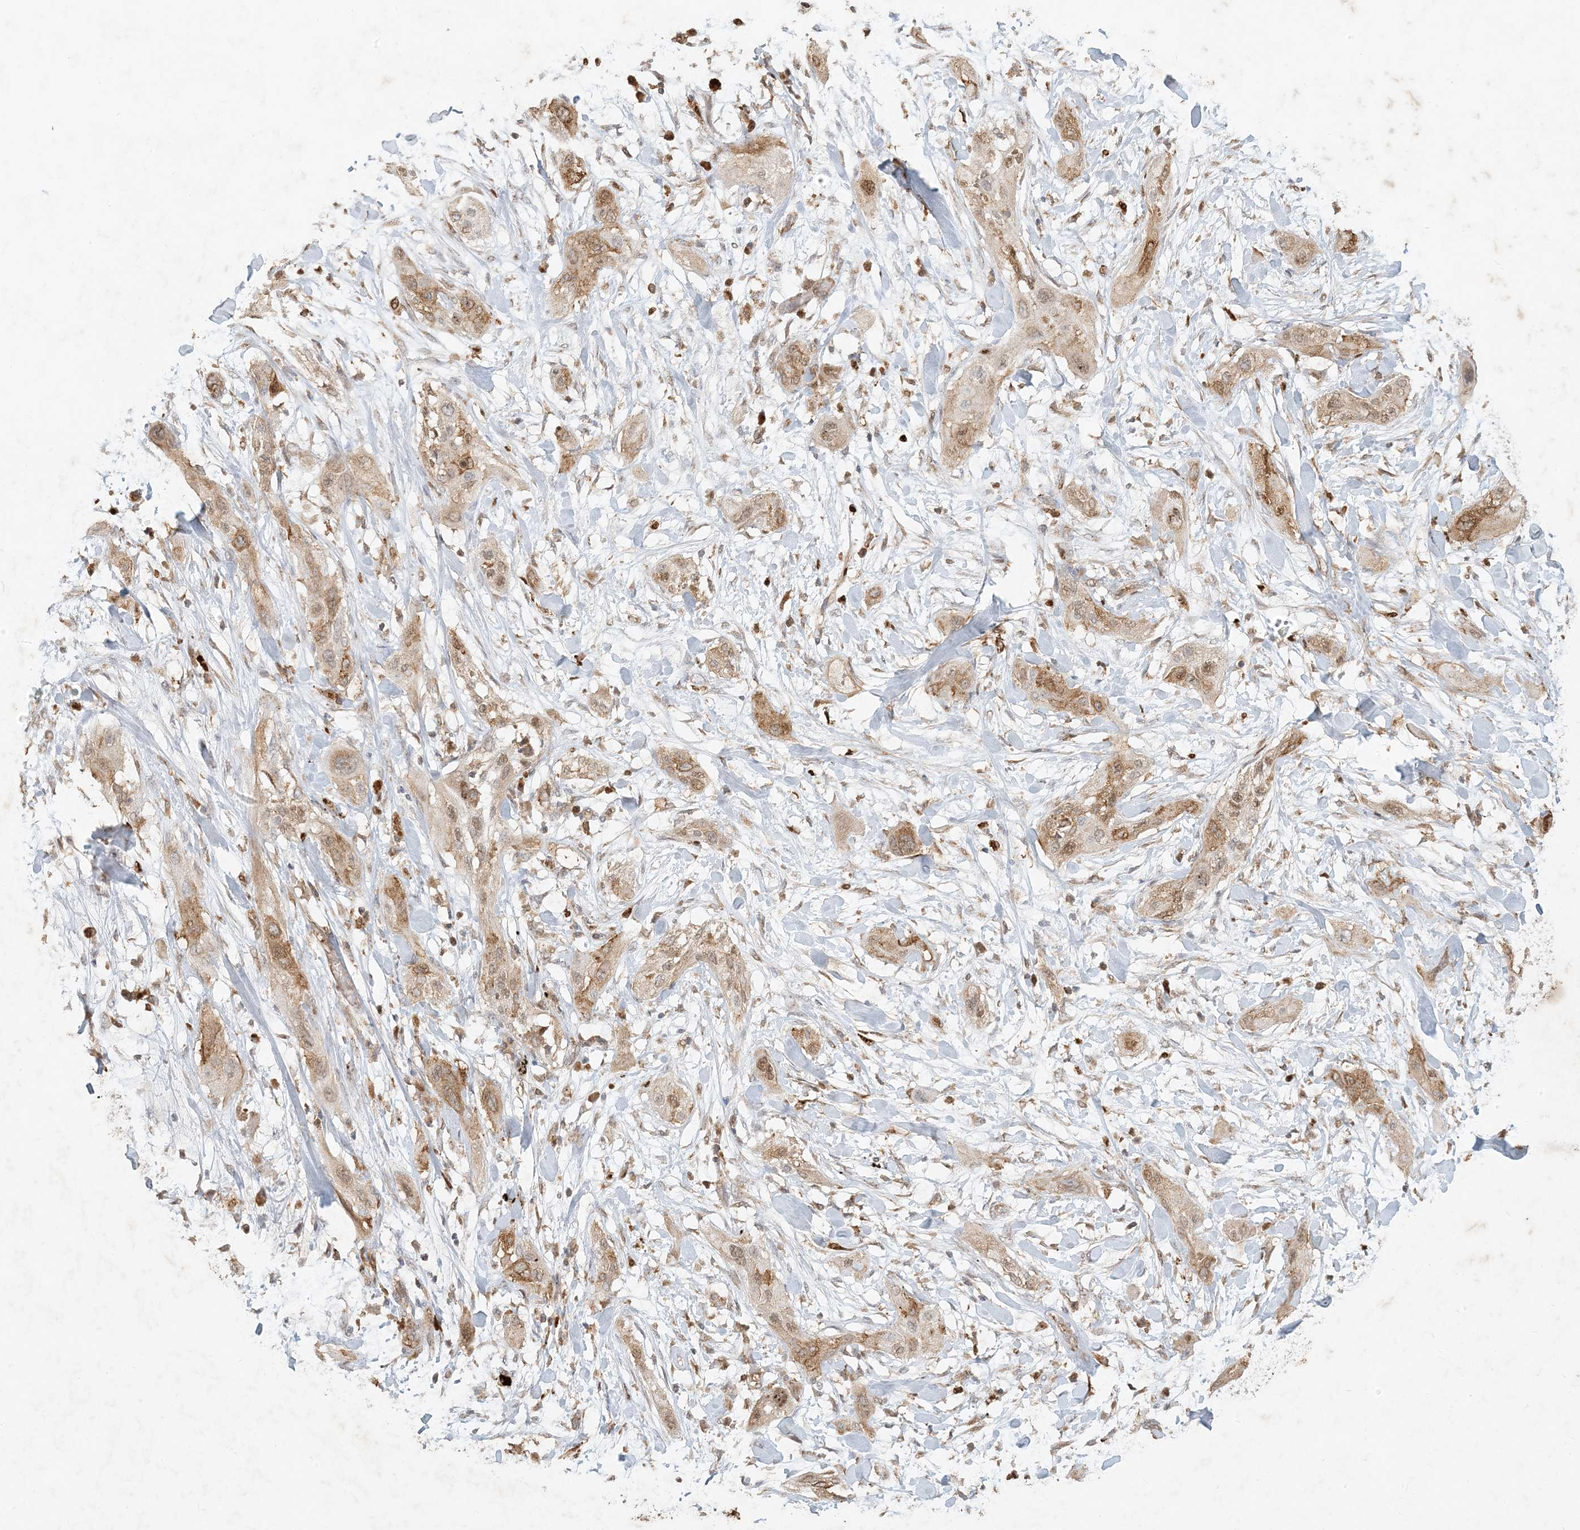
{"staining": {"intensity": "moderate", "quantity": ">75%", "location": "cytoplasmic/membranous,nuclear"}, "tissue": "lung cancer", "cell_type": "Tumor cells", "image_type": "cancer", "snomed": [{"axis": "morphology", "description": "Squamous cell carcinoma, NOS"}, {"axis": "topography", "description": "Lung"}], "caption": "A brown stain labels moderate cytoplasmic/membranous and nuclear staining of a protein in lung cancer (squamous cell carcinoma) tumor cells.", "gene": "MCOLN1", "patient": {"sex": "female", "age": 47}}